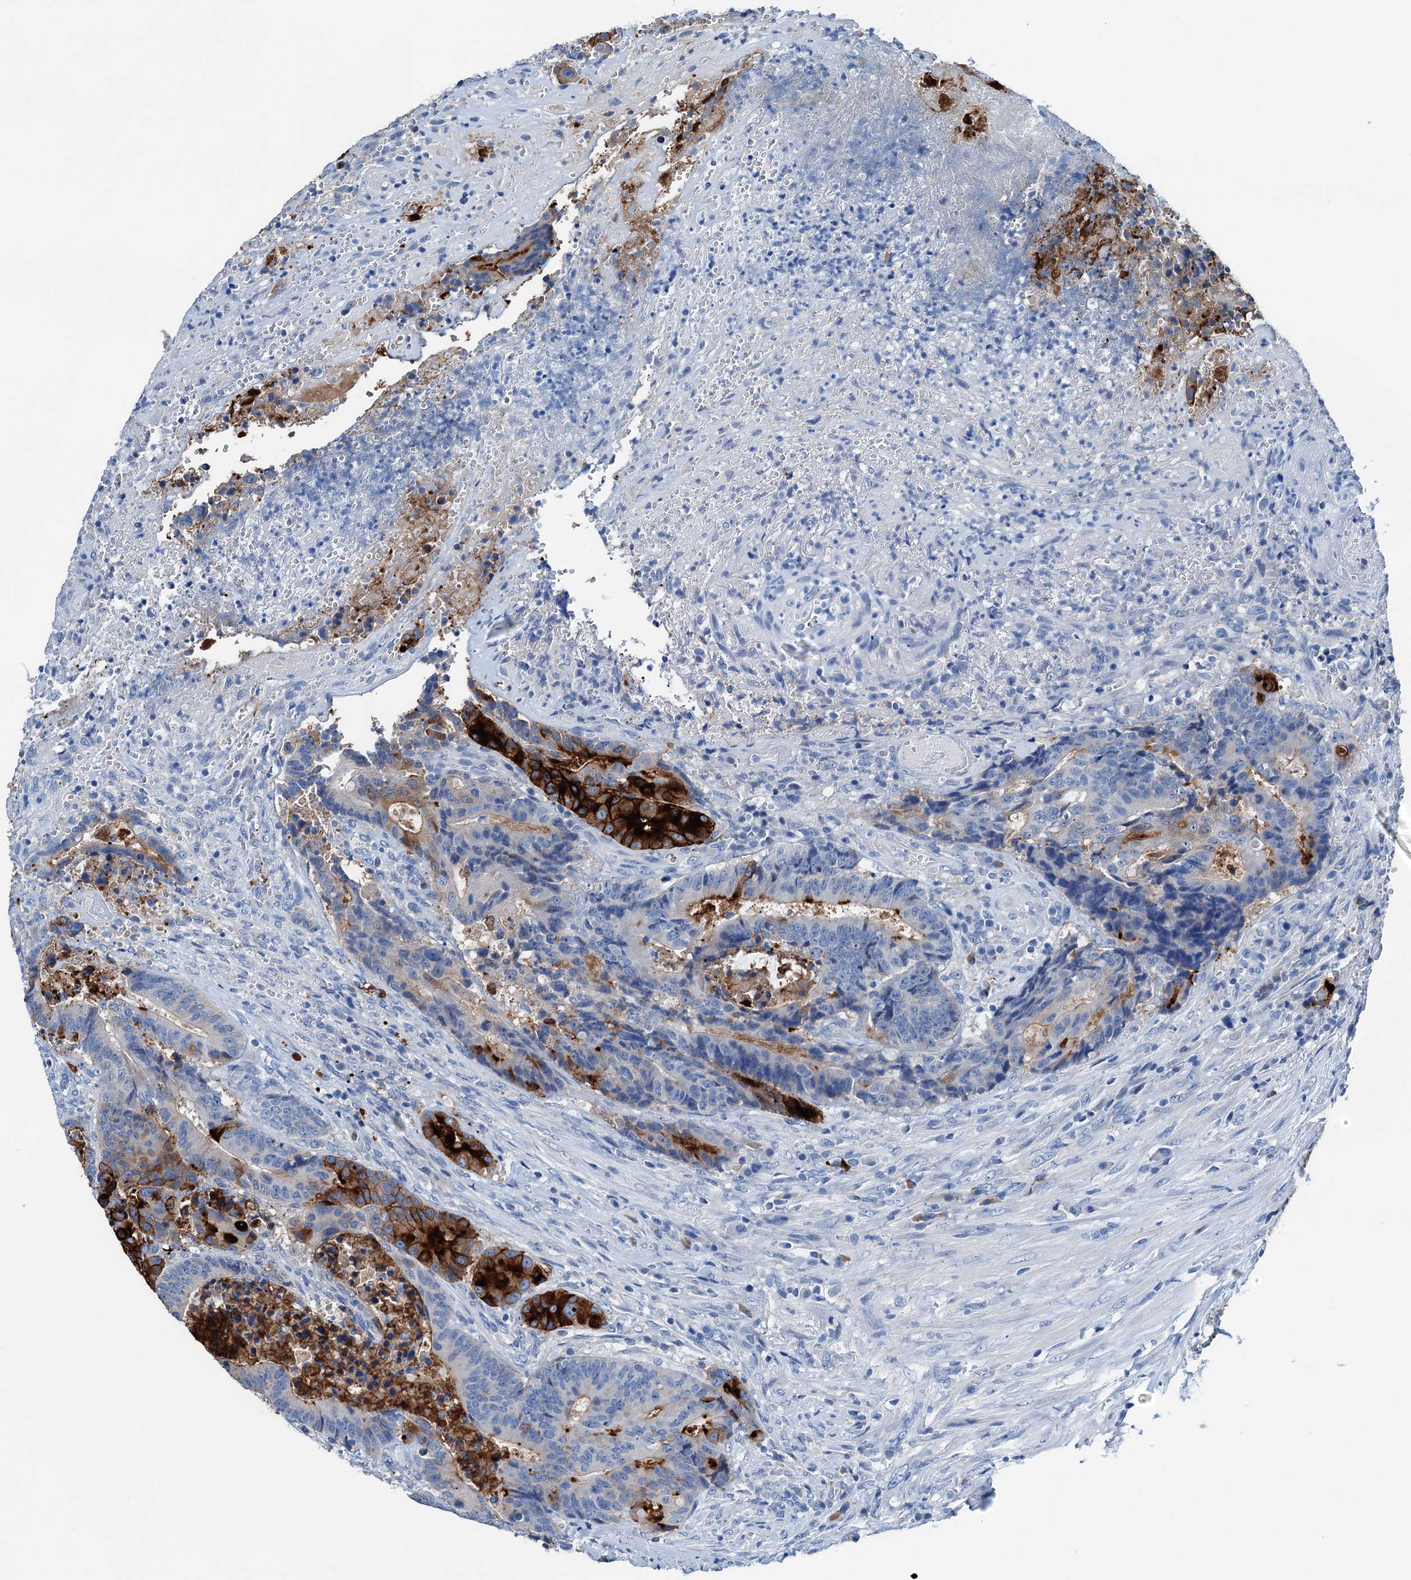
{"staining": {"intensity": "strong", "quantity": "<25%", "location": "cytoplasmic/membranous"}, "tissue": "colorectal cancer", "cell_type": "Tumor cells", "image_type": "cancer", "snomed": [{"axis": "morphology", "description": "Adenocarcinoma, NOS"}, {"axis": "topography", "description": "Rectum"}], "caption": "This is a micrograph of immunohistochemistry (IHC) staining of adenocarcinoma (colorectal), which shows strong expression in the cytoplasmic/membranous of tumor cells.", "gene": "C1QTNF4", "patient": {"sex": "male", "age": 69}}